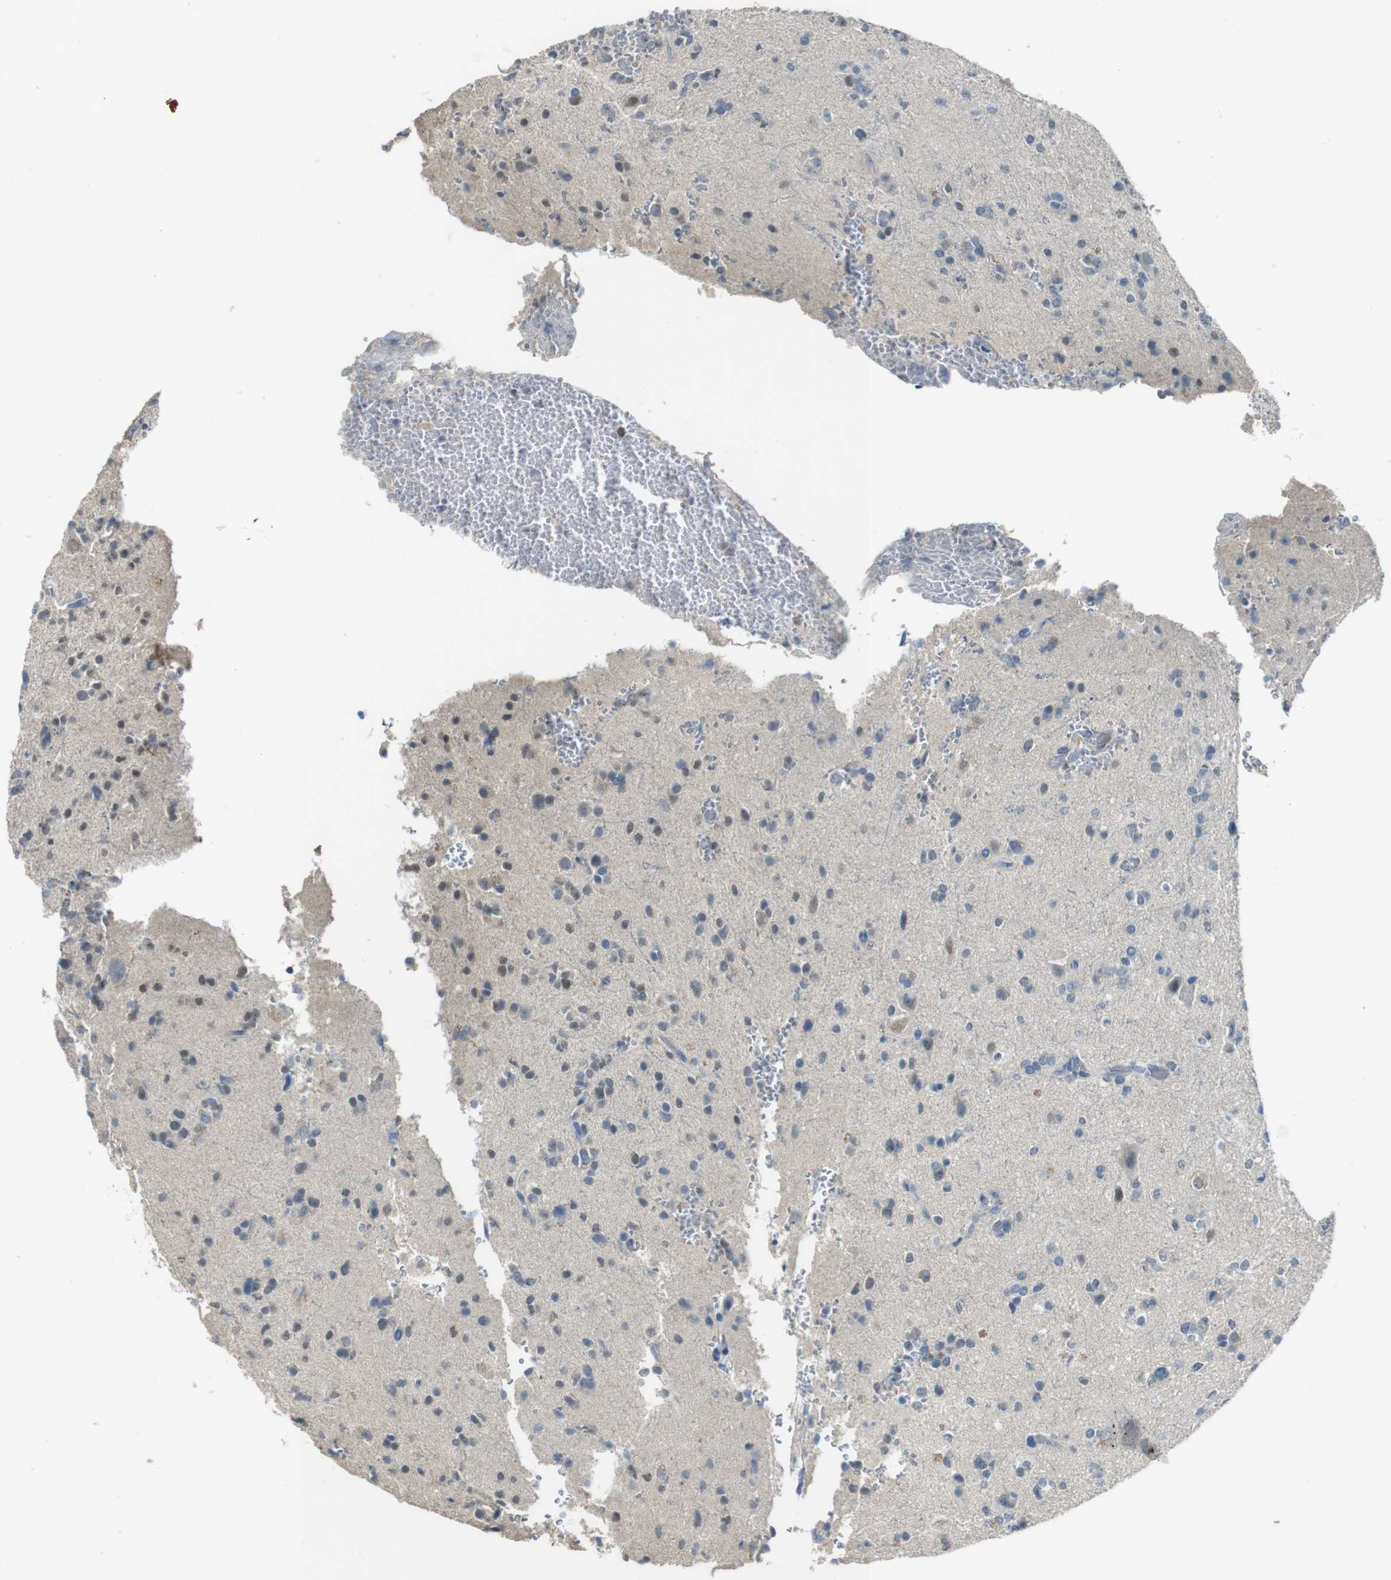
{"staining": {"intensity": "weak", "quantity": "<25%", "location": "nuclear"}, "tissue": "glioma", "cell_type": "Tumor cells", "image_type": "cancer", "snomed": [{"axis": "morphology", "description": "Glioma, malignant, High grade"}, {"axis": "topography", "description": "Brain"}], "caption": "There is no significant positivity in tumor cells of glioma.", "gene": "ENTPD7", "patient": {"sex": "male", "age": 47}}